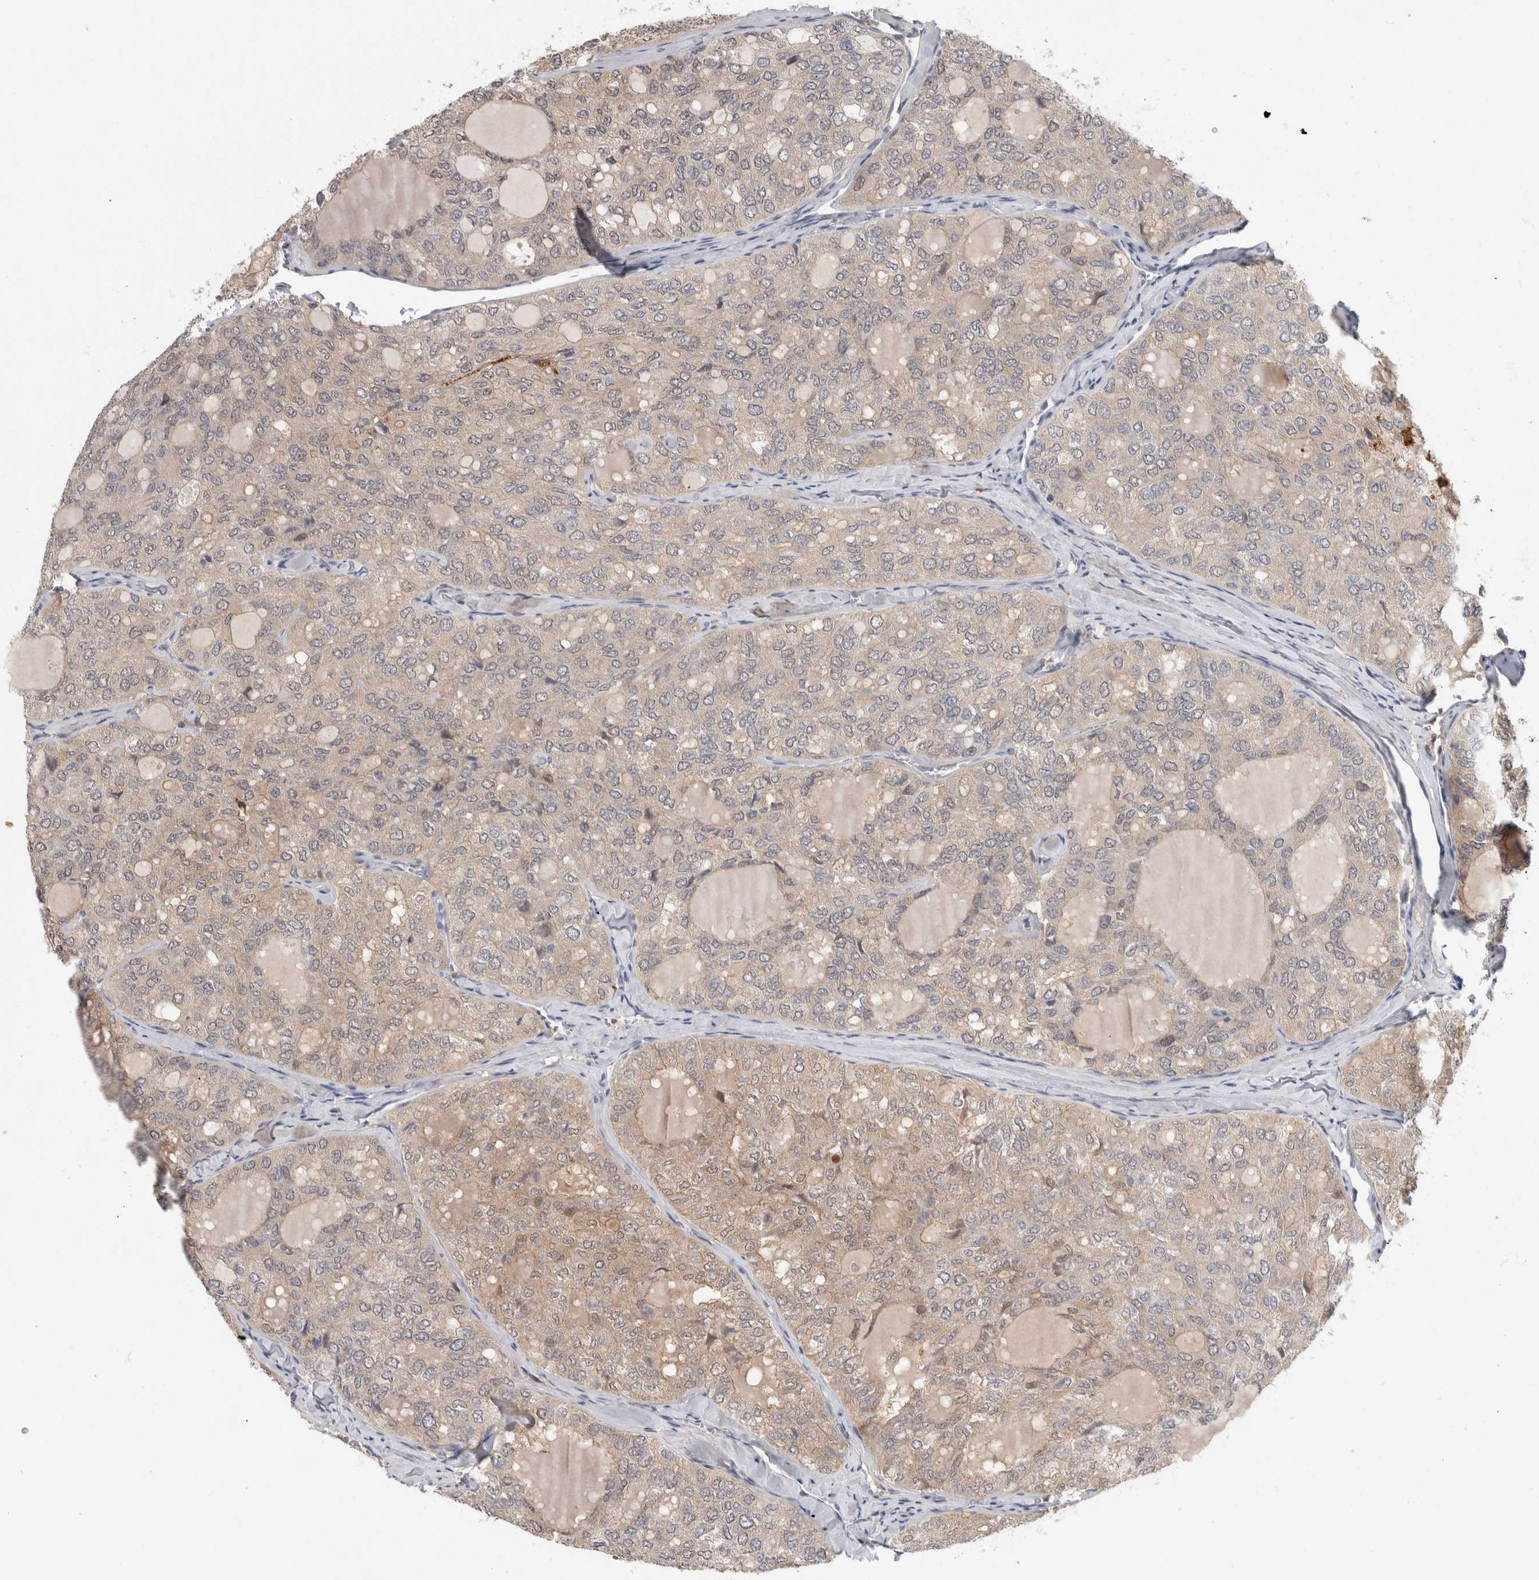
{"staining": {"intensity": "weak", "quantity": "<25%", "location": "cytoplasmic/membranous"}, "tissue": "thyroid cancer", "cell_type": "Tumor cells", "image_type": "cancer", "snomed": [{"axis": "morphology", "description": "Follicular adenoma carcinoma, NOS"}, {"axis": "topography", "description": "Thyroid gland"}], "caption": "This photomicrograph is of thyroid cancer stained with immunohistochemistry to label a protein in brown with the nuclei are counter-stained blue. There is no positivity in tumor cells.", "gene": "PGM1", "patient": {"sex": "male", "age": 75}}